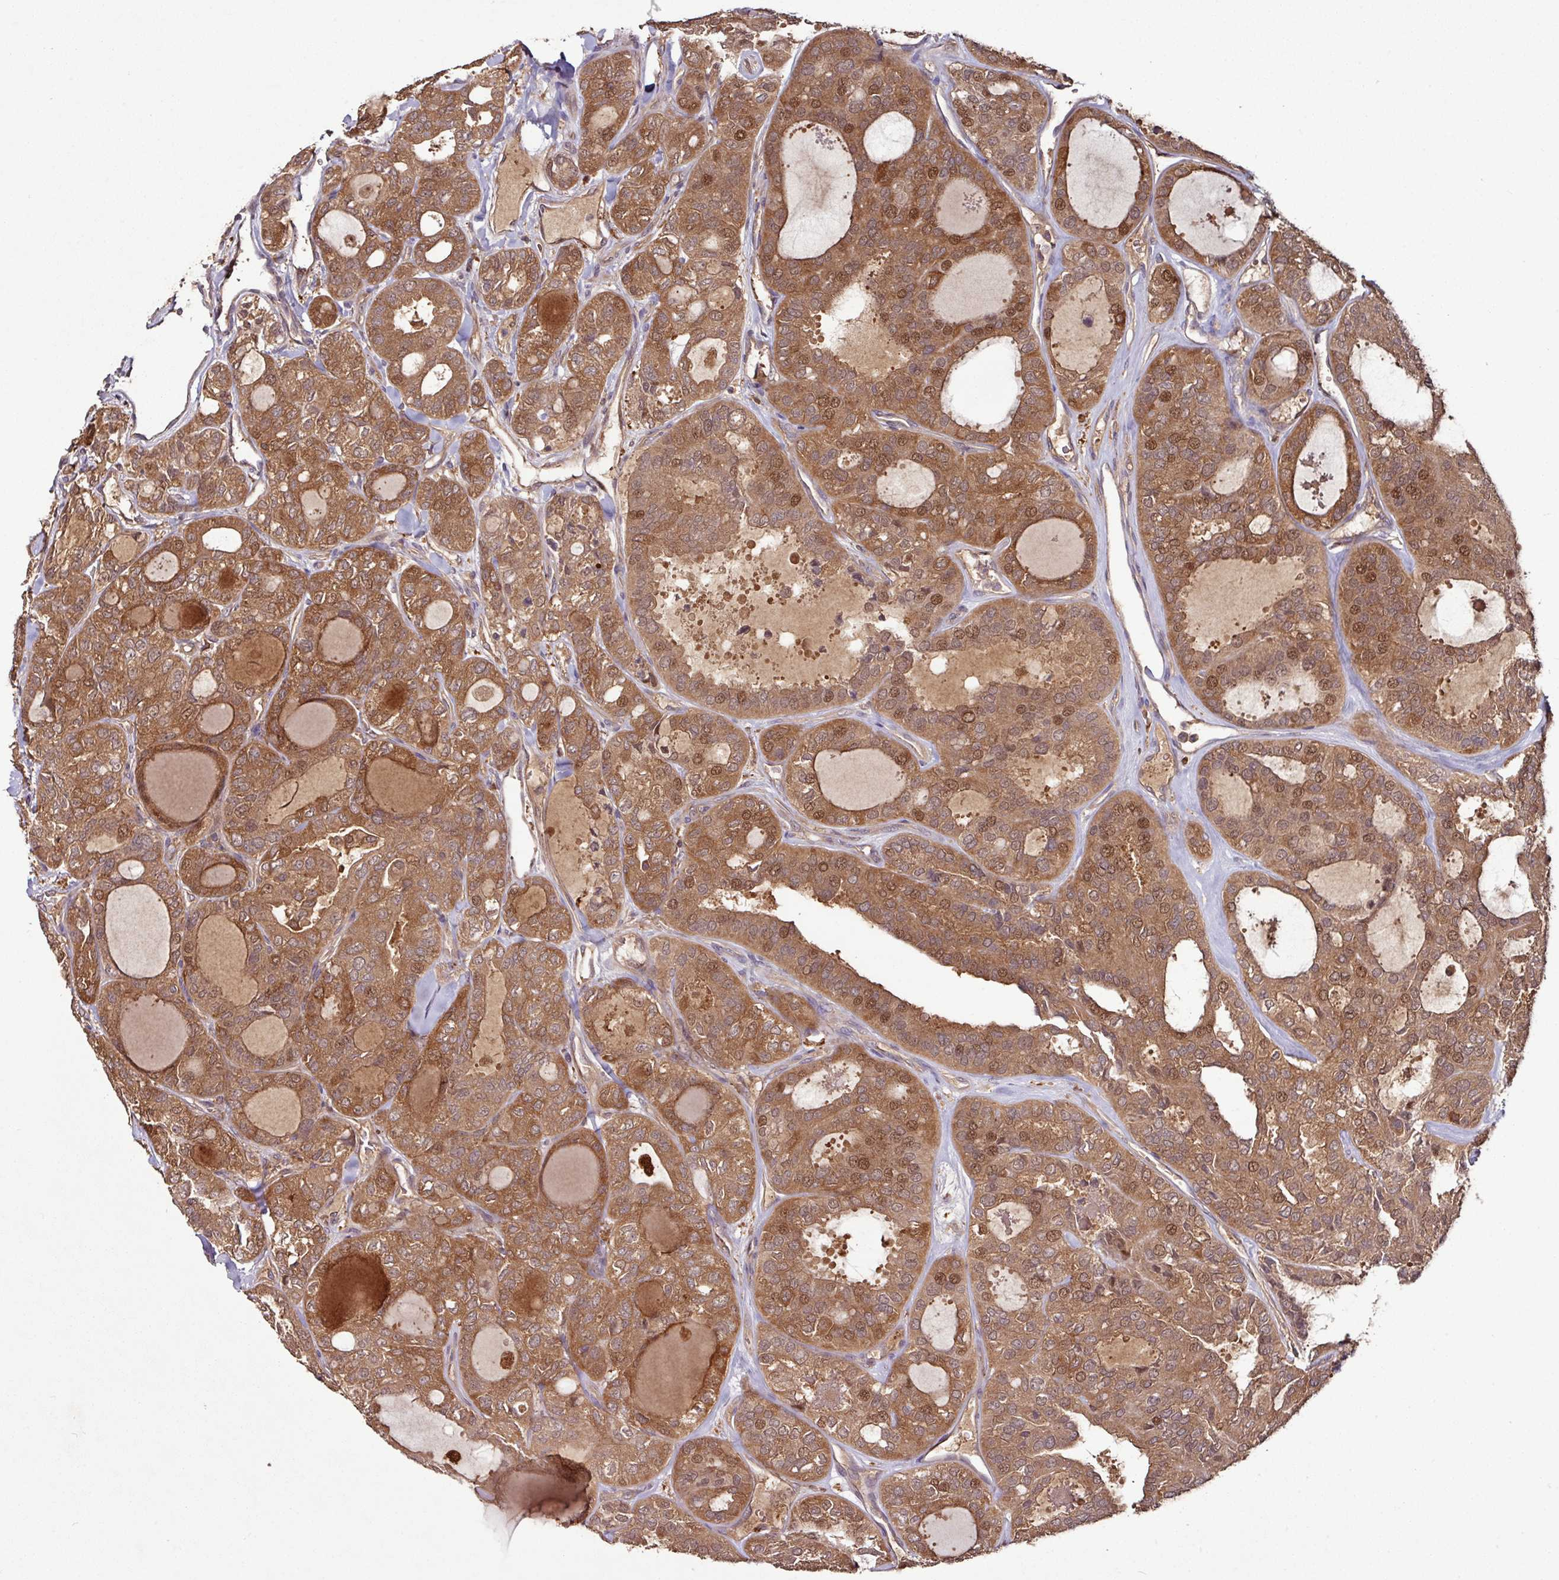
{"staining": {"intensity": "moderate", "quantity": ">75%", "location": "cytoplasmic/membranous,nuclear"}, "tissue": "thyroid cancer", "cell_type": "Tumor cells", "image_type": "cancer", "snomed": [{"axis": "morphology", "description": "Follicular adenoma carcinoma, NOS"}, {"axis": "topography", "description": "Thyroid gland"}], "caption": "The immunohistochemical stain shows moderate cytoplasmic/membranous and nuclear staining in tumor cells of thyroid cancer tissue.", "gene": "GNPDA1", "patient": {"sex": "male", "age": 75}}